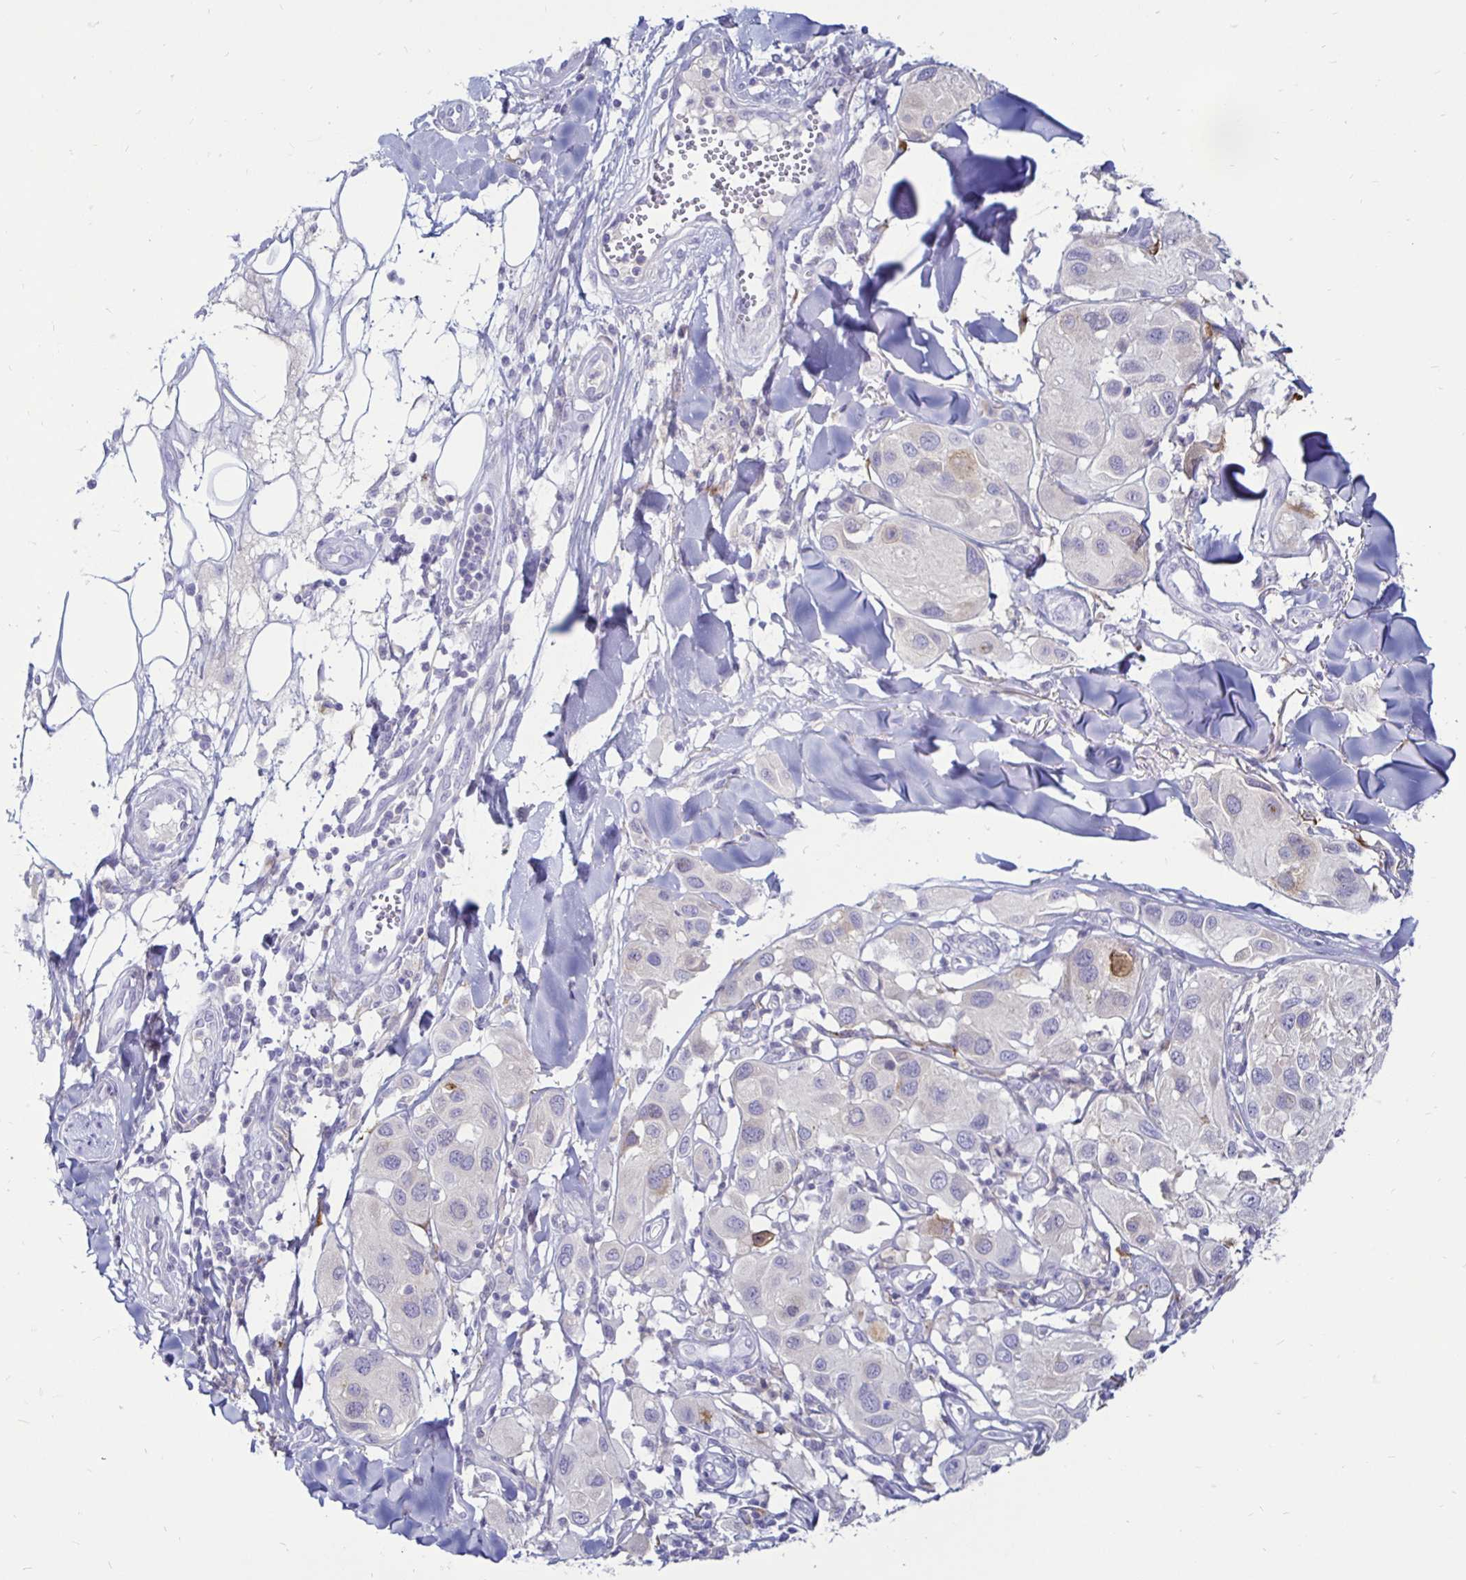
{"staining": {"intensity": "negative", "quantity": "none", "location": "none"}, "tissue": "melanoma", "cell_type": "Tumor cells", "image_type": "cancer", "snomed": [{"axis": "morphology", "description": "Malignant melanoma, Metastatic site"}, {"axis": "topography", "description": "Skin"}], "caption": "An immunohistochemistry image of melanoma is shown. There is no staining in tumor cells of melanoma. (Stains: DAB (3,3'-diaminobenzidine) immunohistochemistry with hematoxylin counter stain, Microscopy: brightfield microscopy at high magnification).", "gene": "TIMP1", "patient": {"sex": "male", "age": 41}}